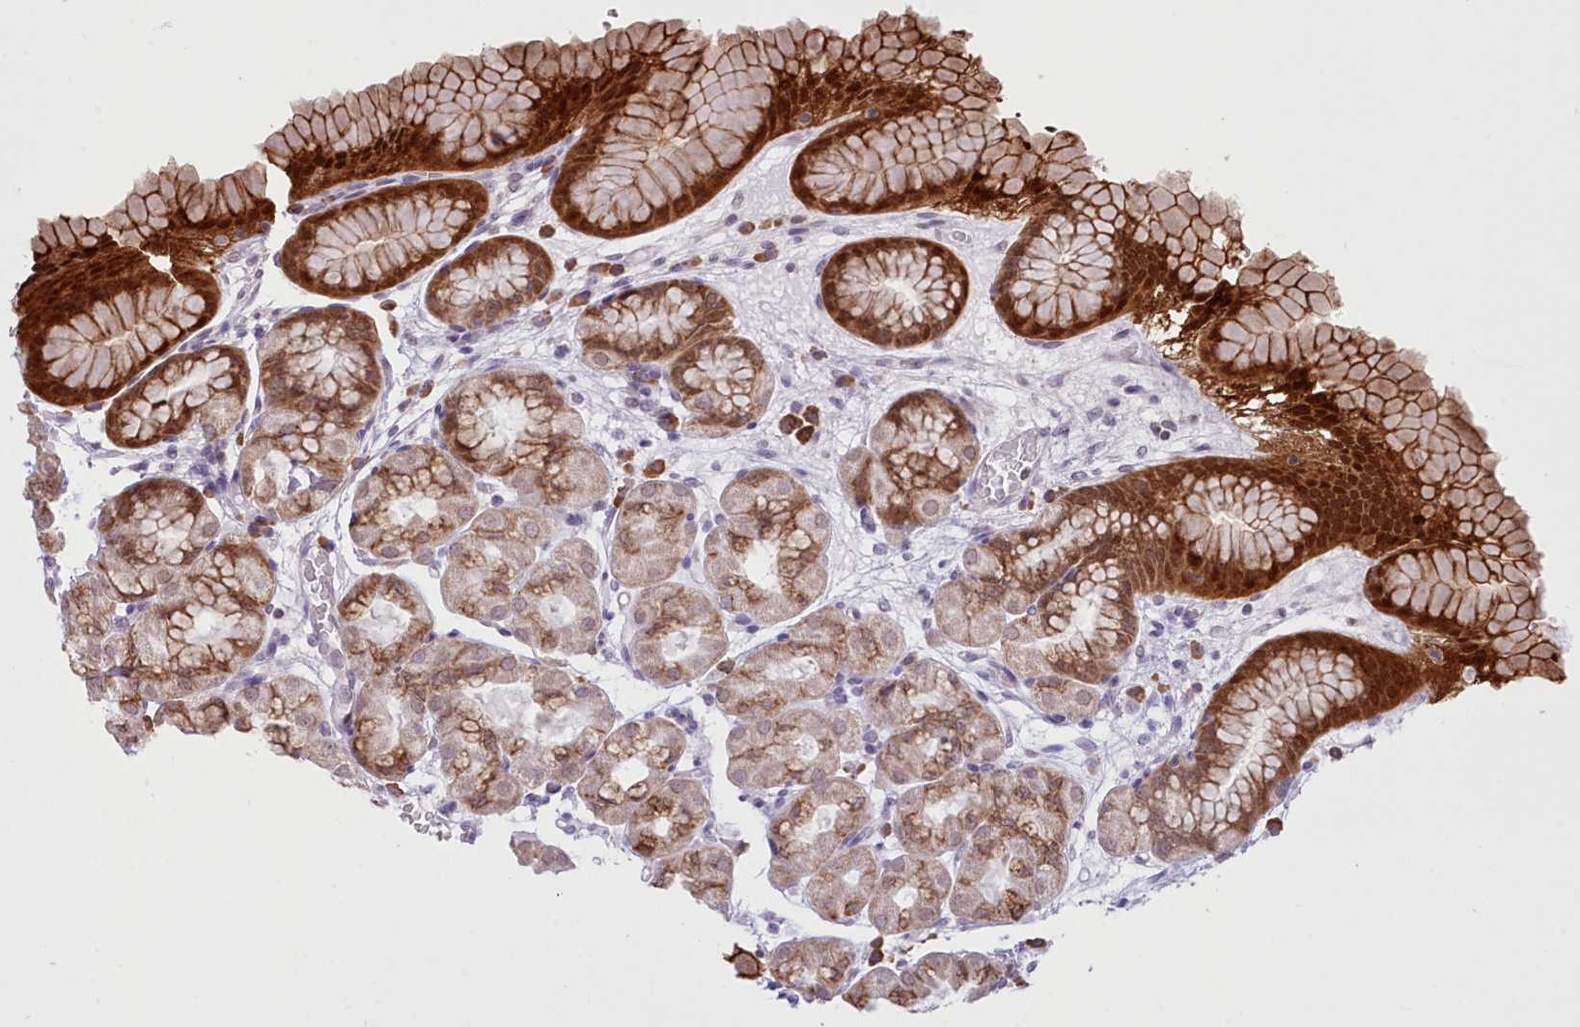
{"staining": {"intensity": "strong", "quantity": ">75%", "location": "cytoplasmic/membranous"}, "tissue": "stomach", "cell_type": "Glandular cells", "image_type": "normal", "snomed": [{"axis": "morphology", "description": "Normal tissue, NOS"}, {"axis": "topography", "description": "Stomach"}], "caption": "IHC of benign stomach exhibits high levels of strong cytoplasmic/membranous staining in approximately >75% of glandular cells. (Brightfield microscopy of DAB IHC at high magnification).", "gene": "SEC61B", "patient": {"sex": "male", "age": 42}}